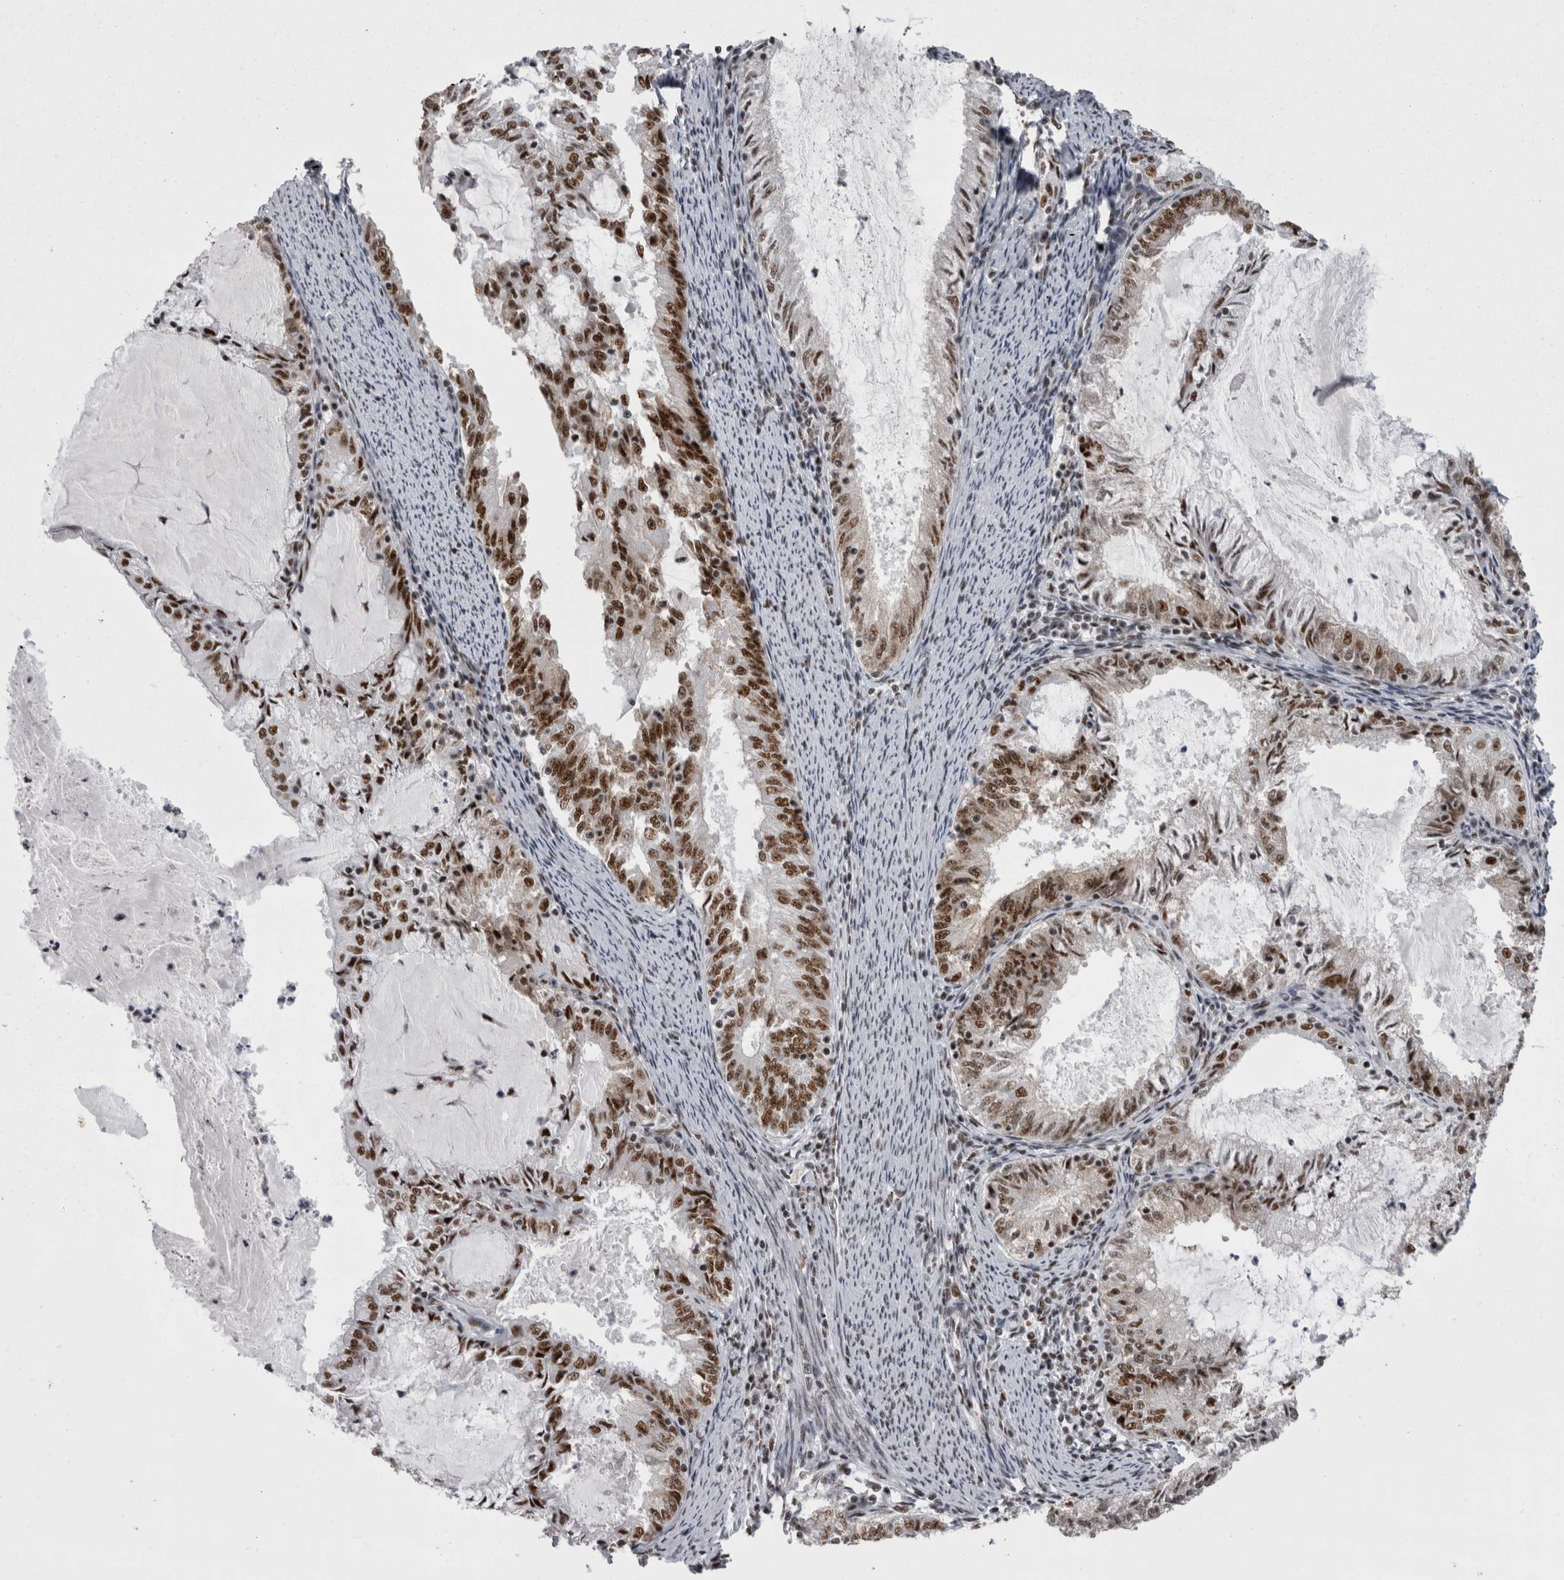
{"staining": {"intensity": "moderate", "quantity": ">75%", "location": "nuclear"}, "tissue": "endometrial cancer", "cell_type": "Tumor cells", "image_type": "cancer", "snomed": [{"axis": "morphology", "description": "Adenocarcinoma, NOS"}, {"axis": "topography", "description": "Endometrium"}], "caption": "This photomicrograph shows immunohistochemistry (IHC) staining of endometrial adenocarcinoma, with medium moderate nuclear expression in about >75% of tumor cells.", "gene": "SNRNP40", "patient": {"sex": "female", "age": 57}}